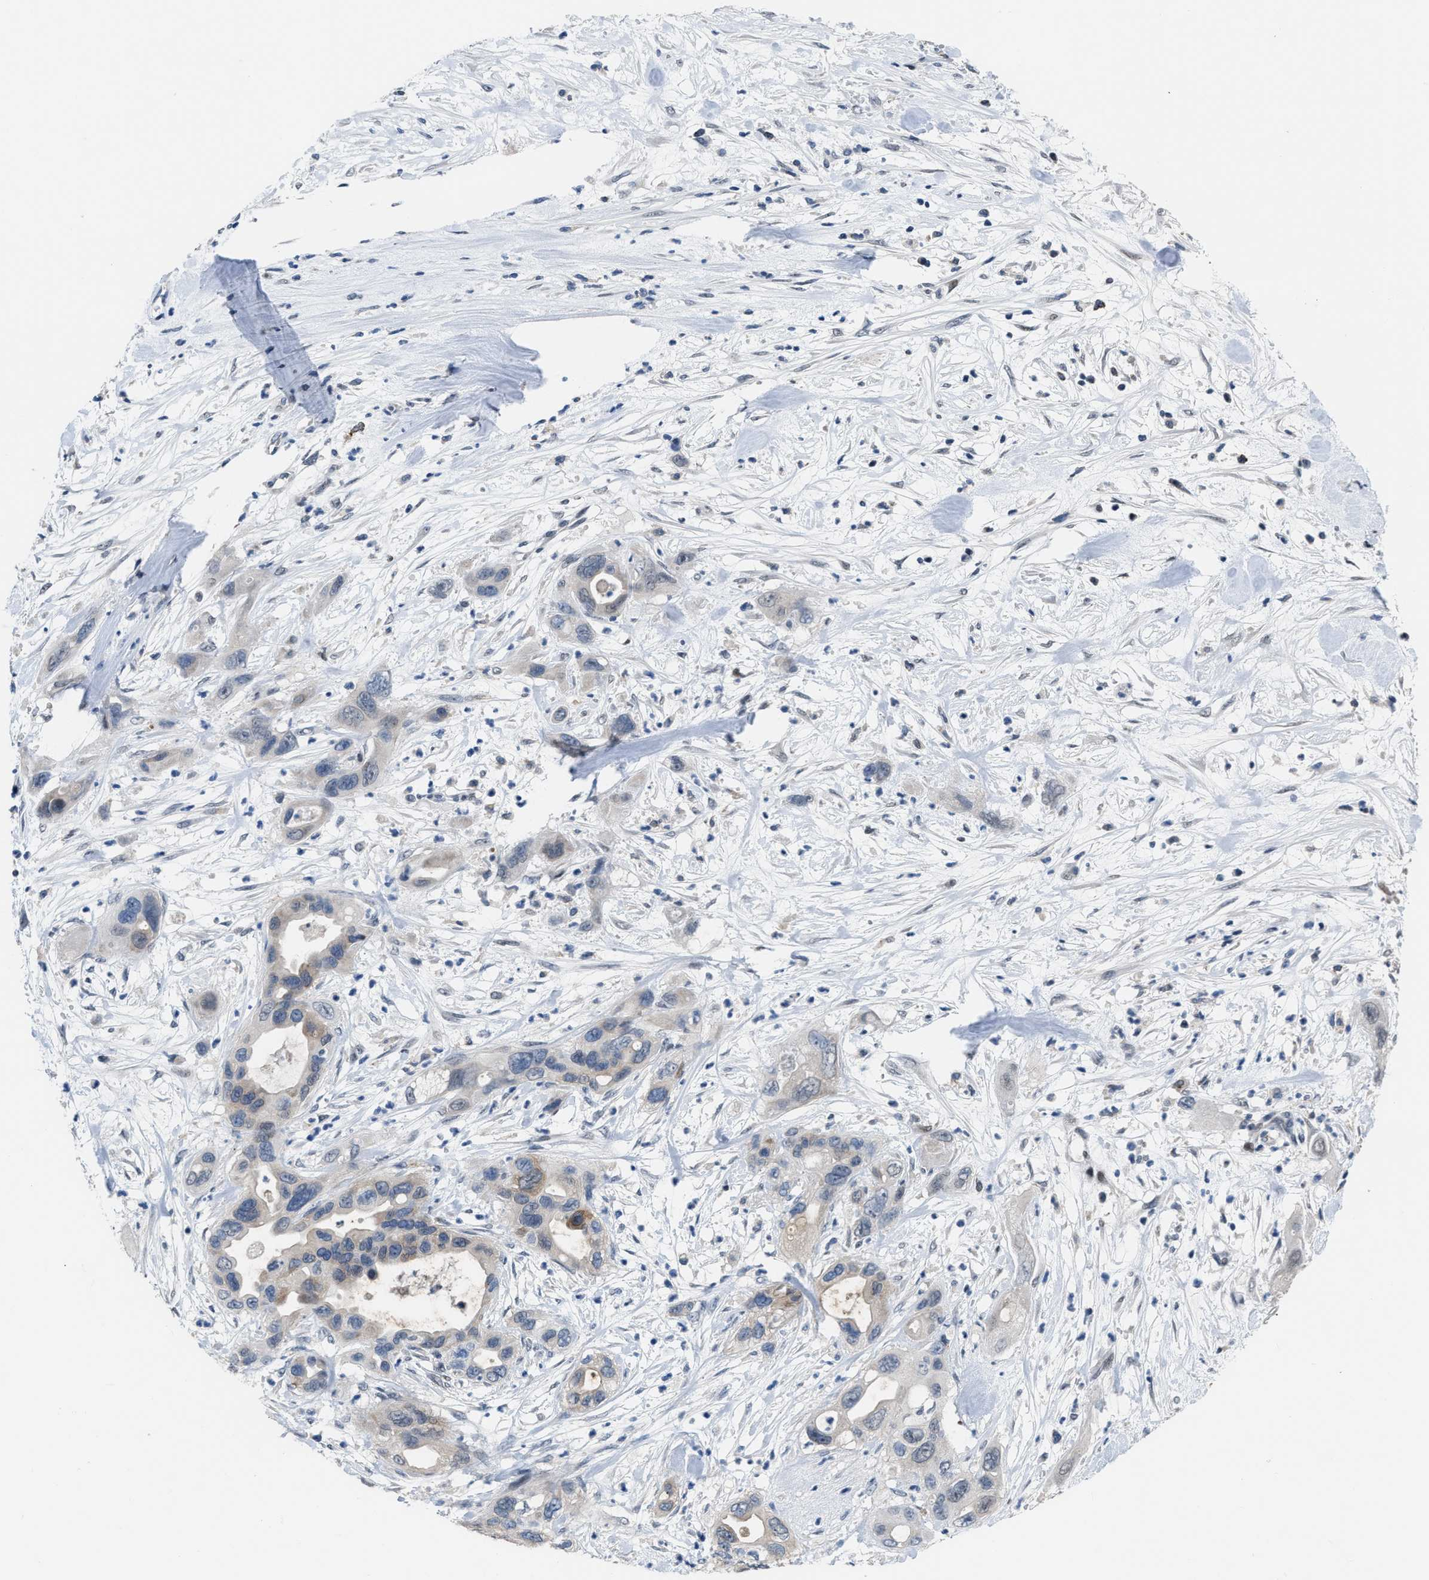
{"staining": {"intensity": "weak", "quantity": "<25%", "location": "cytoplasmic/membranous"}, "tissue": "pancreatic cancer", "cell_type": "Tumor cells", "image_type": "cancer", "snomed": [{"axis": "morphology", "description": "Adenocarcinoma, NOS"}, {"axis": "topography", "description": "Pancreas"}], "caption": "Tumor cells show no significant protein positivity in adenocarcinoma (pancreatic). (DAB (3,3'-diaminobenzidine) IHC visualized using brightfield microscopy, high magnification).", "gene": "SETDB1", "patient": {"sex": "female", "age": 71}}